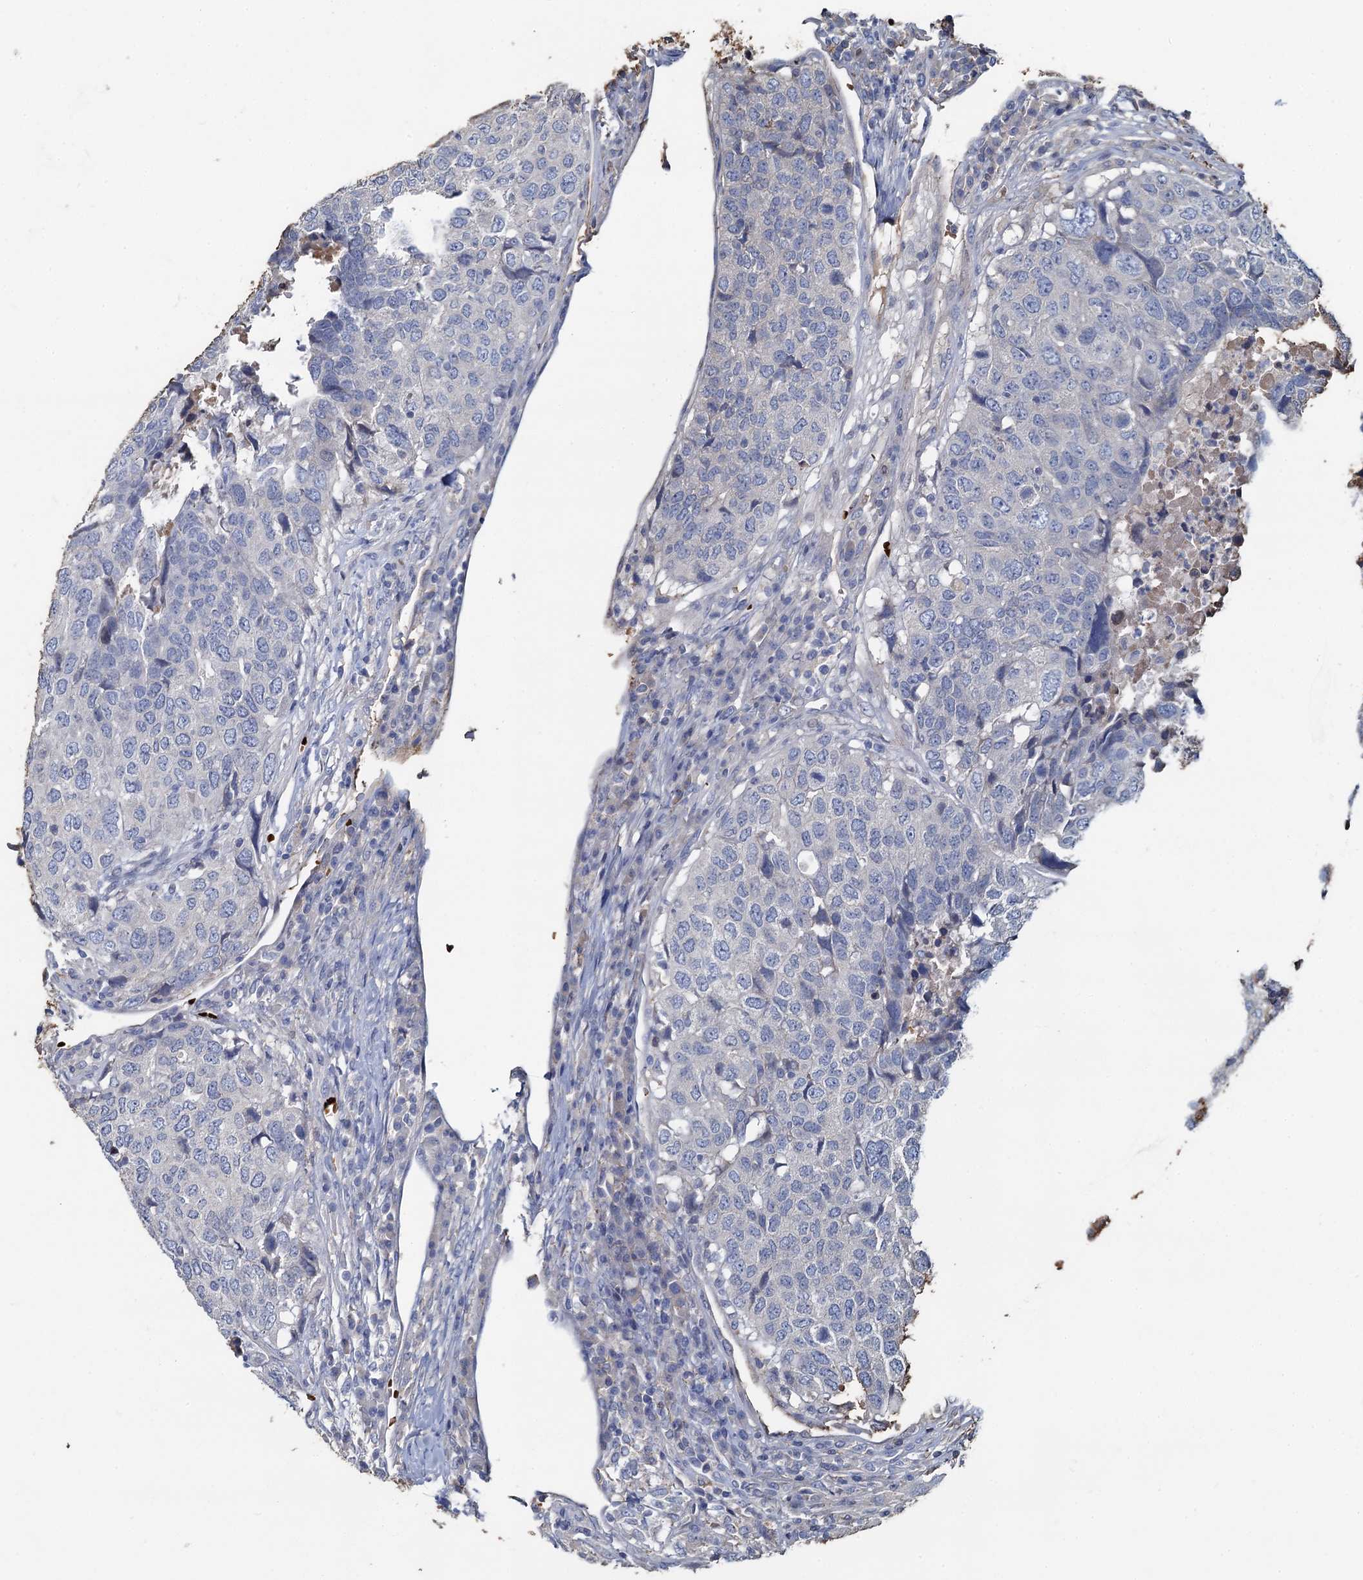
{"staining": {"intensity": "negative", "quantity": "none", "location": "none"}, "tissue": "head and neck cancer", "cell_type": "Tumor cells", "image_type": "cancer", "snomed": [{"axis": "morphology", "description": "Squamous cell carcinoma, NOS"}, {"axis": "topography", "description": "Head-Neck"}], "caption": "Tumor cells show no significant positivity in head and neck cancer (squamous cell carcinoma).", "gene": "TCTN2", "patient": {"sex": "male", "age": 66}}